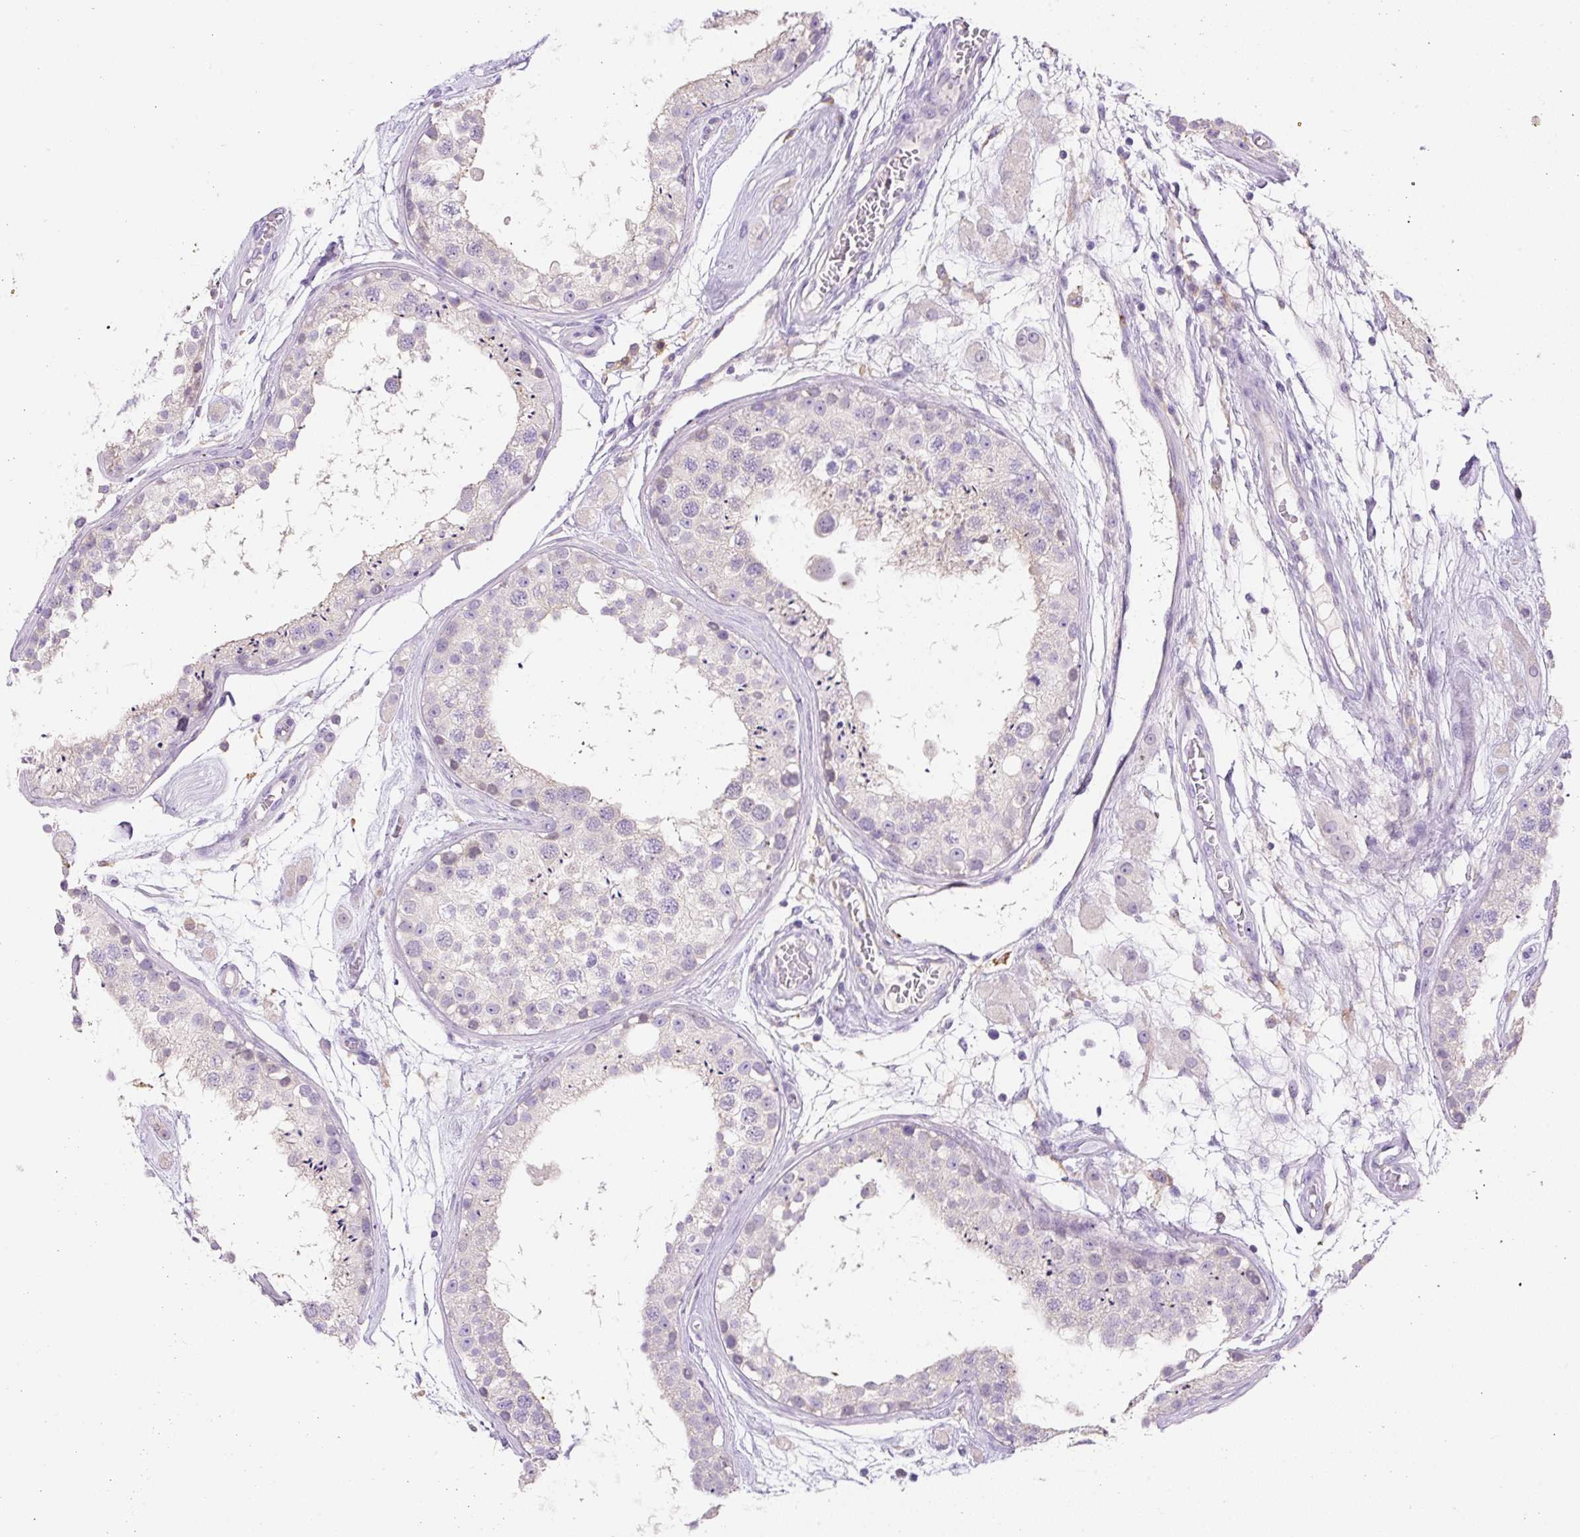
{"staining": {"intensity": "negative", "quantity": "none", "location": "none"}, "tissue": "testis", "cell_type": "Cells in seminiferous ducts", "image_type": "normal", "snomed": [{"axis": "morphology", "description": "Normal tissue, NOS"}, {"axis": "topography", "description": "Testis"}], "caption": "DAB (3,3'-diaminobenzidine) immunohistochemical staining of benign human testis displays no significant staining in cells in seminiferous ducts. (DAB (3,3'-diaminobenzidine) immunohistochemistry (IHC) with hematoxylin counter stain).", "gene": "TDRD15", "patient": {"sex": "male", "age": 25}}